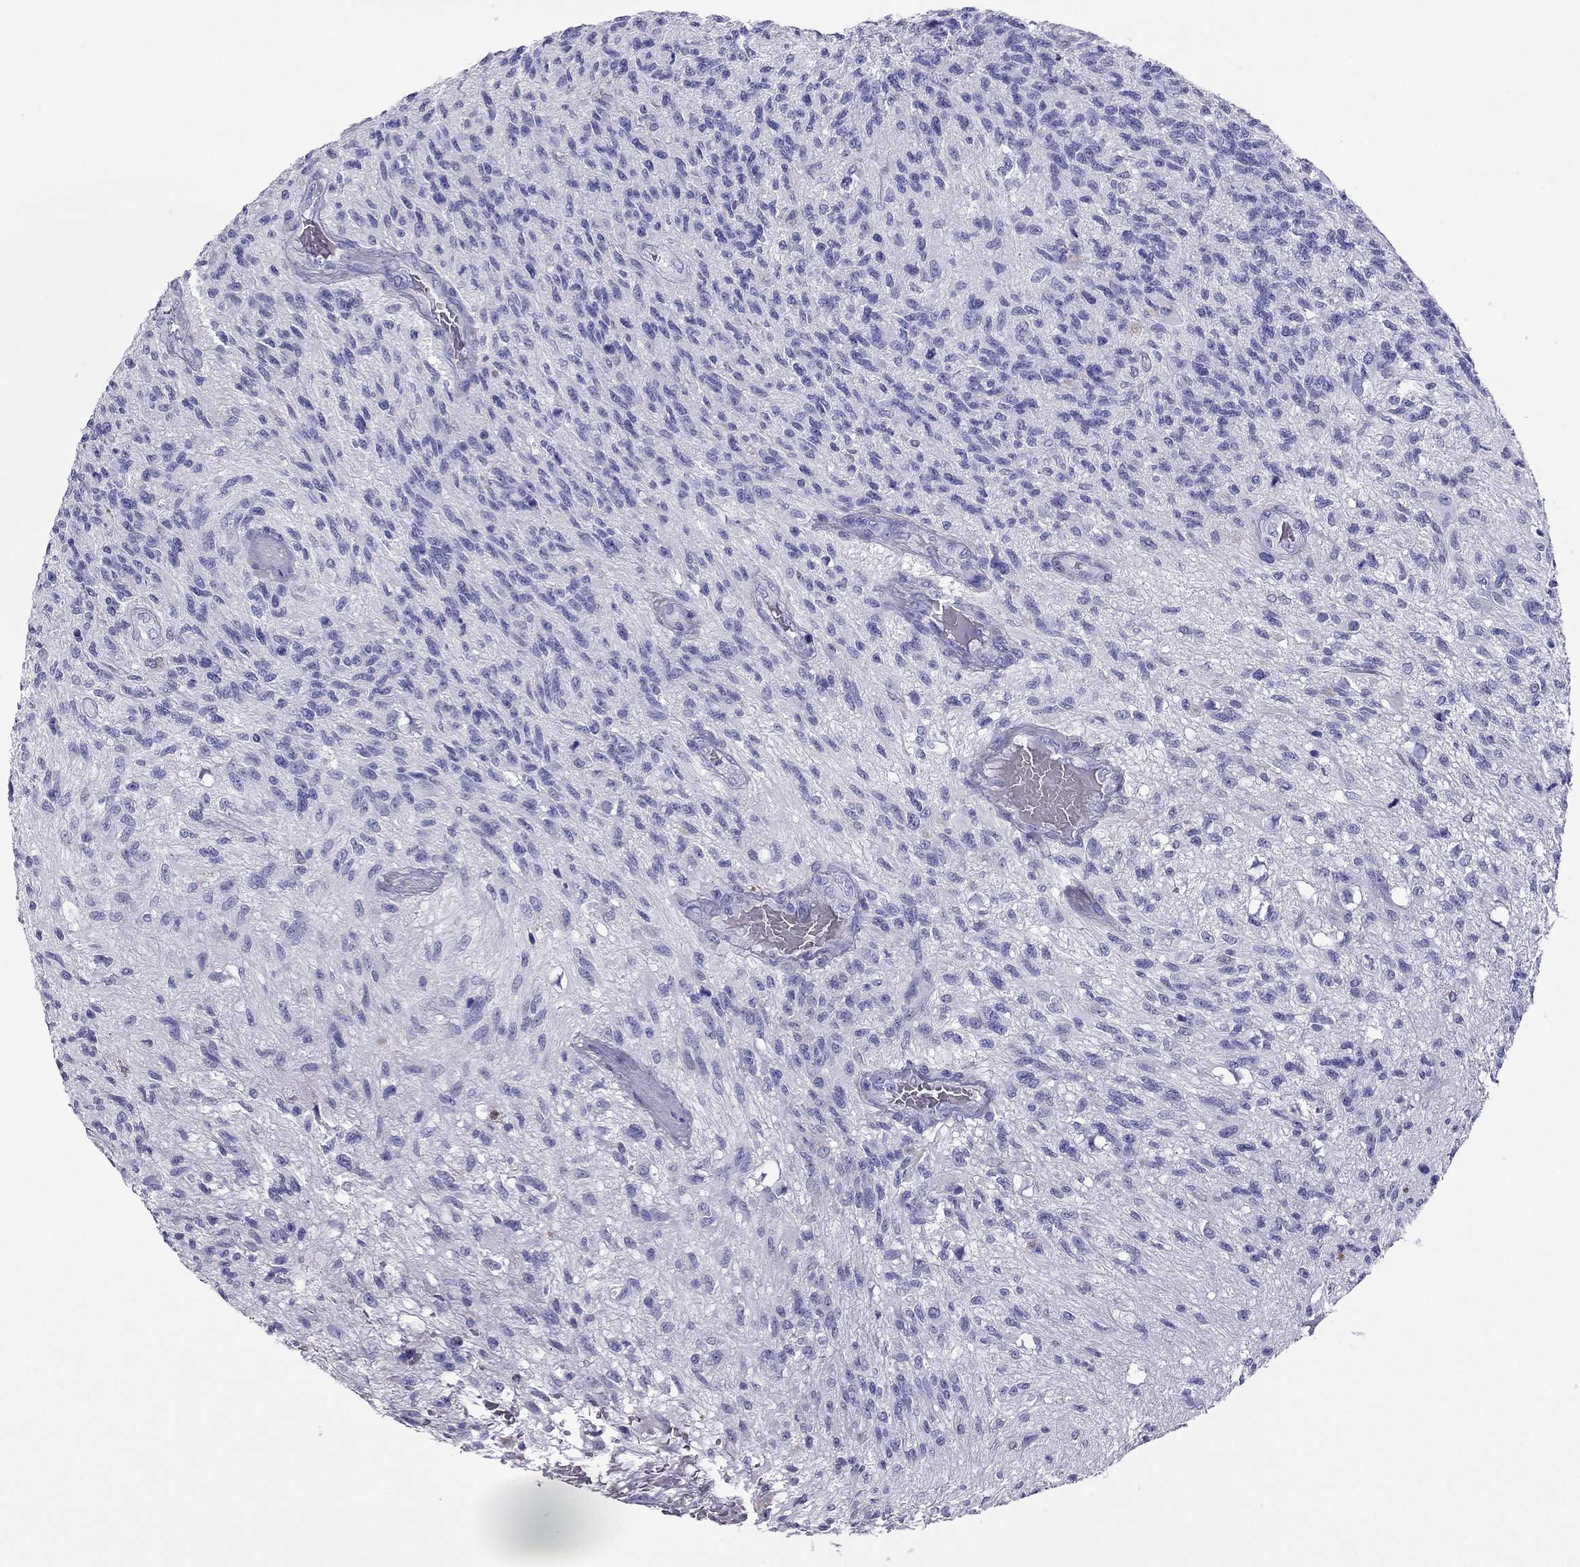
{"staining": {"intensity": "negative", "quantity": "none", "location": "none"}, "tissue": "glioma", "cell_type": "Tumor cells", "image_type": "cancer", "snomed": [{"axis": "morphology", "description": "Glioma, malignant, High grade"}, {"axis": "topography", "description": "Brain"}], "caption": "Image shows no significant protein expression in tumor cells of malignant glioma (high-grade).", "gene": "PDE6A", "patient": {"sex": "male", "age": 56}}